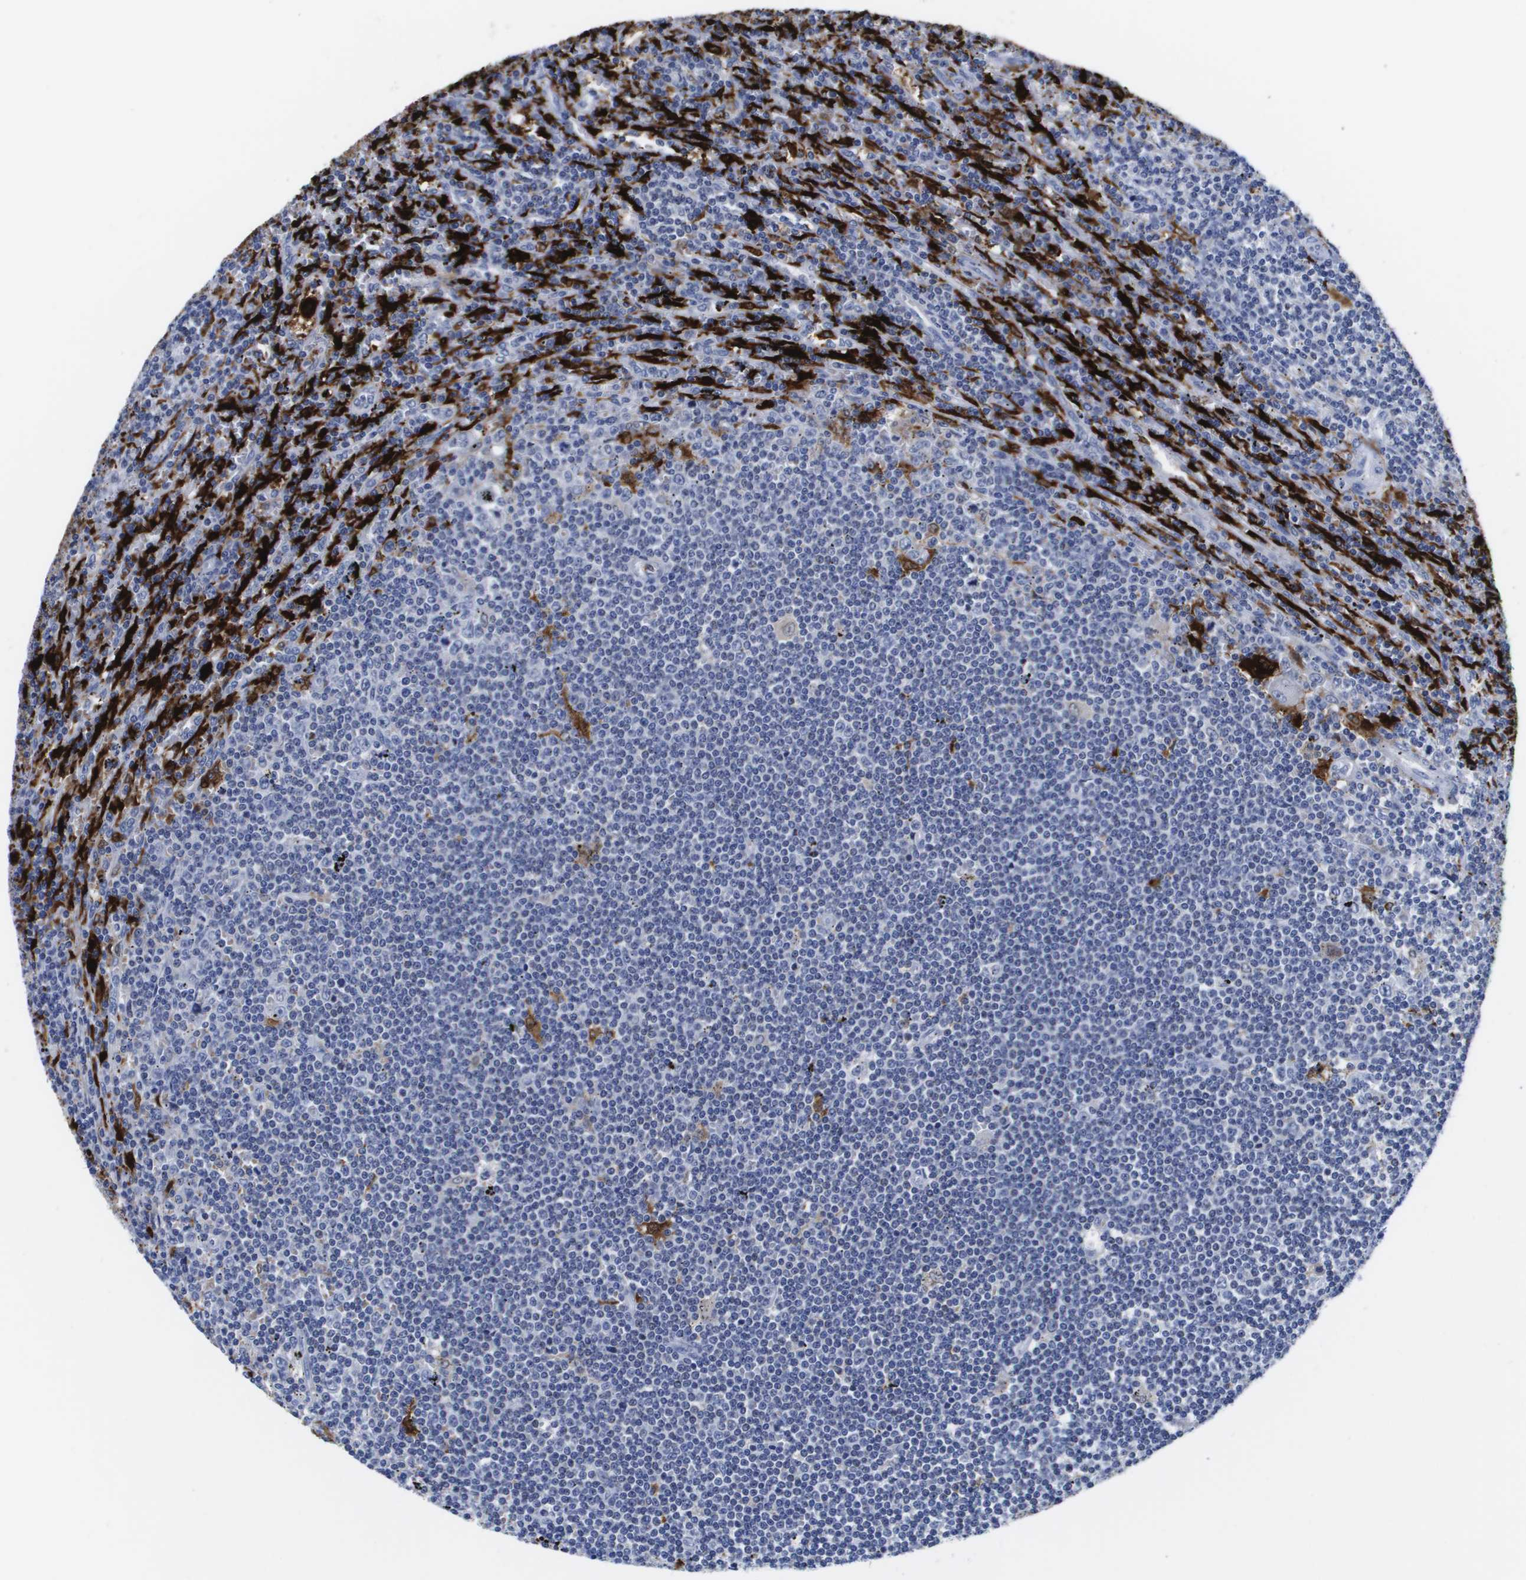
{"staining": {"intensity": "negative", "quantity": "none", "location": "none"}, "tissue": "lymphoma", "cell_type": "Tumor cells", "image_type": "cancer", "snomed": [{"axis": "morphology", "description": "Malignant lymphoma, non-Hodgkin's type, Low grade"}, {"axis": "topography", "description": "Spleen"}], "caption": "The photomicrograph shows no significant staining in tumor cells of malignant lymphoma, non-Hodgkin's type (low-grade).", "gene": "HMOX1", "patient": {"sex": "male", "age": 76}}